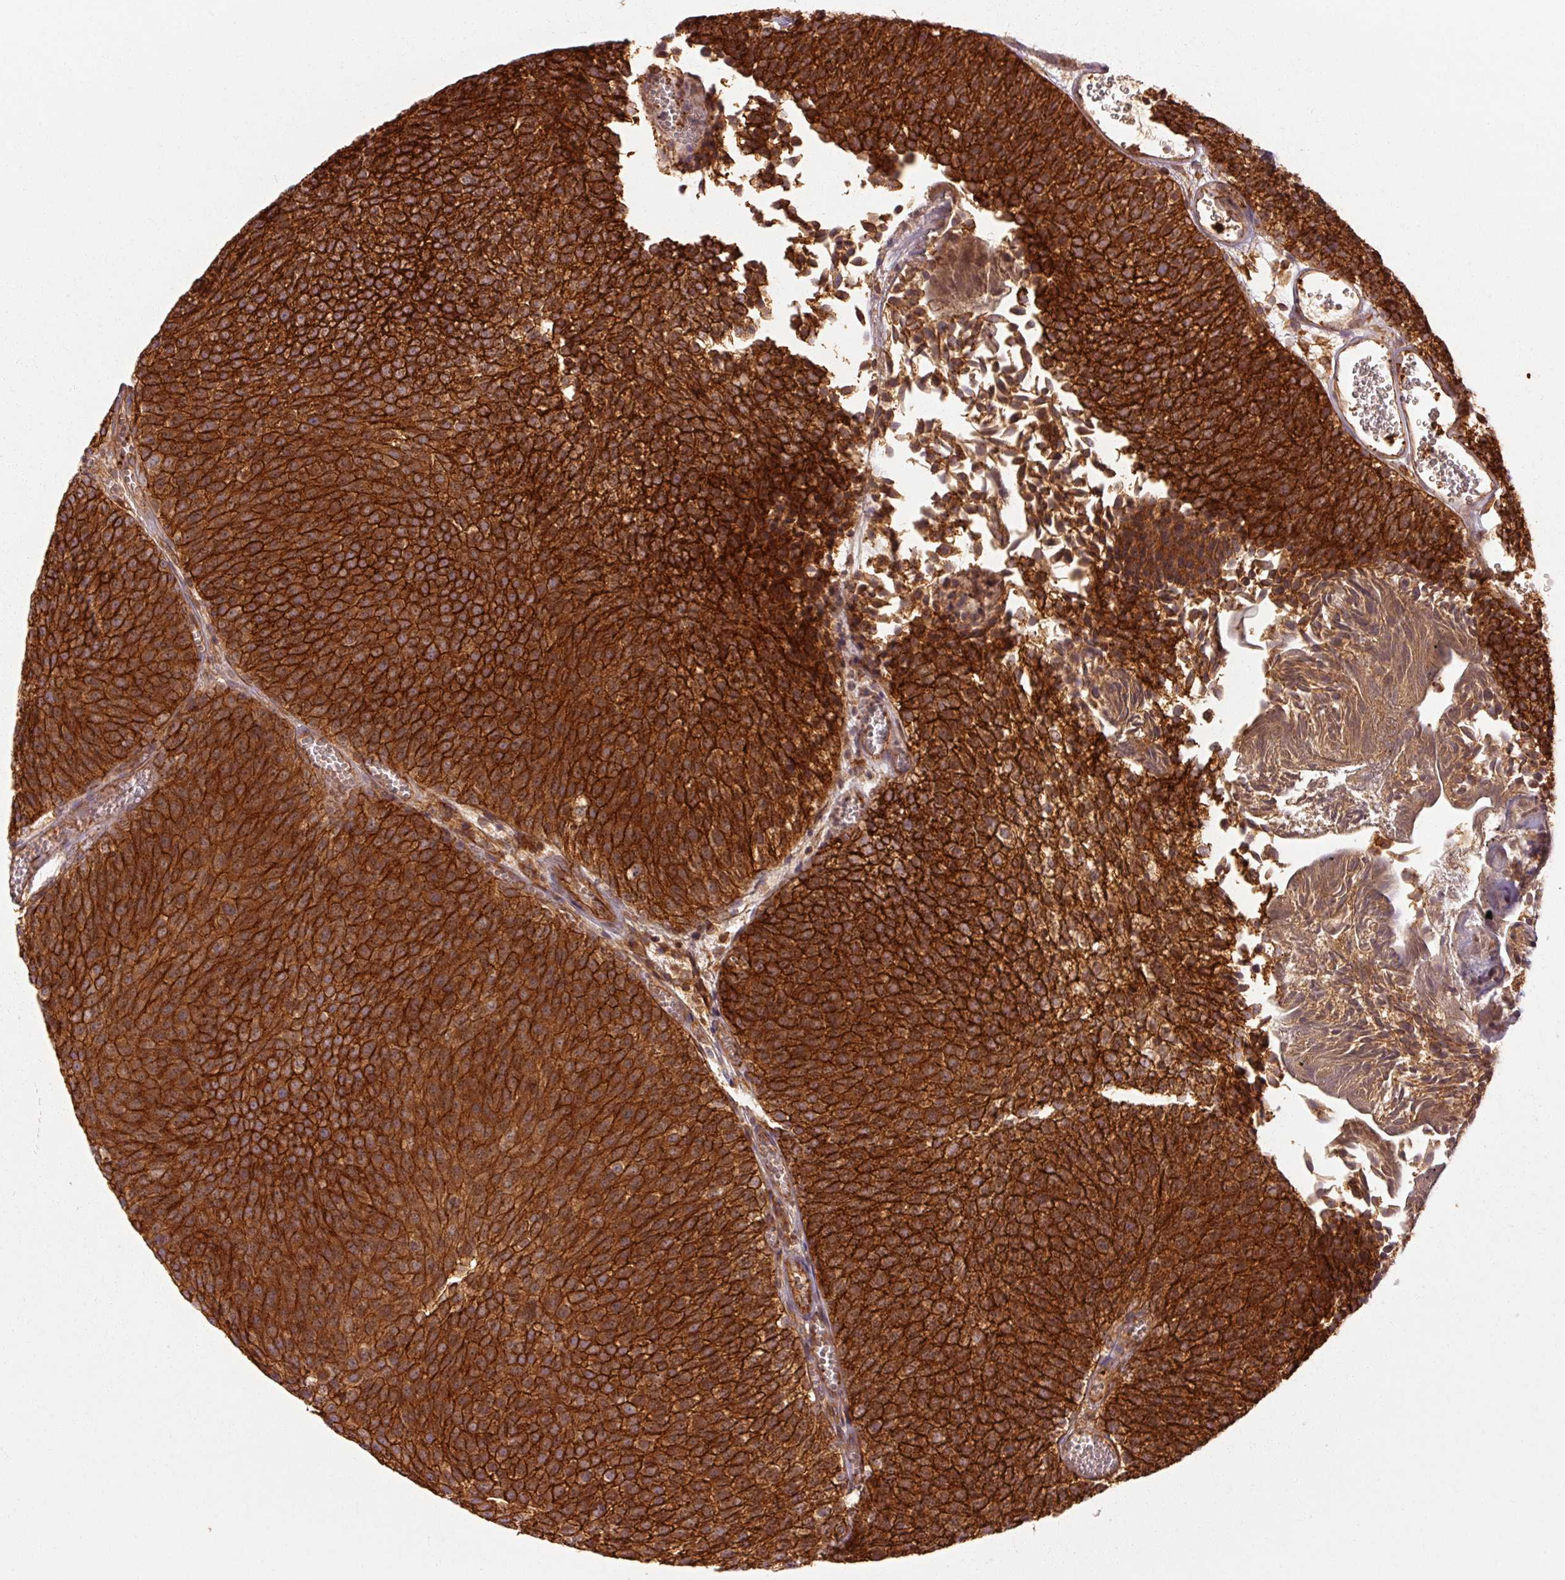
{"staining": {"intensity": "strong", "quantity": ">75%", "location": "cytoplasmic/membranous"}, "tissue": "urothelial cancer", "cell_type": "Tumor cells", "image_type": "cancer", "snomed": [{"axis": "morphology", "description": "Urothelial carcinoma, Low grade"}, {"axis": "topography", "description": "Urinary bladder"}], "caption": "This is an image of immunohistochemistry staining of urothelial cancer, which shows strong expression in the cytoplasmic/membranous of tumor cells.", "gene": "CTNNA1", "patient": {"sex": "female", "age": 79}}